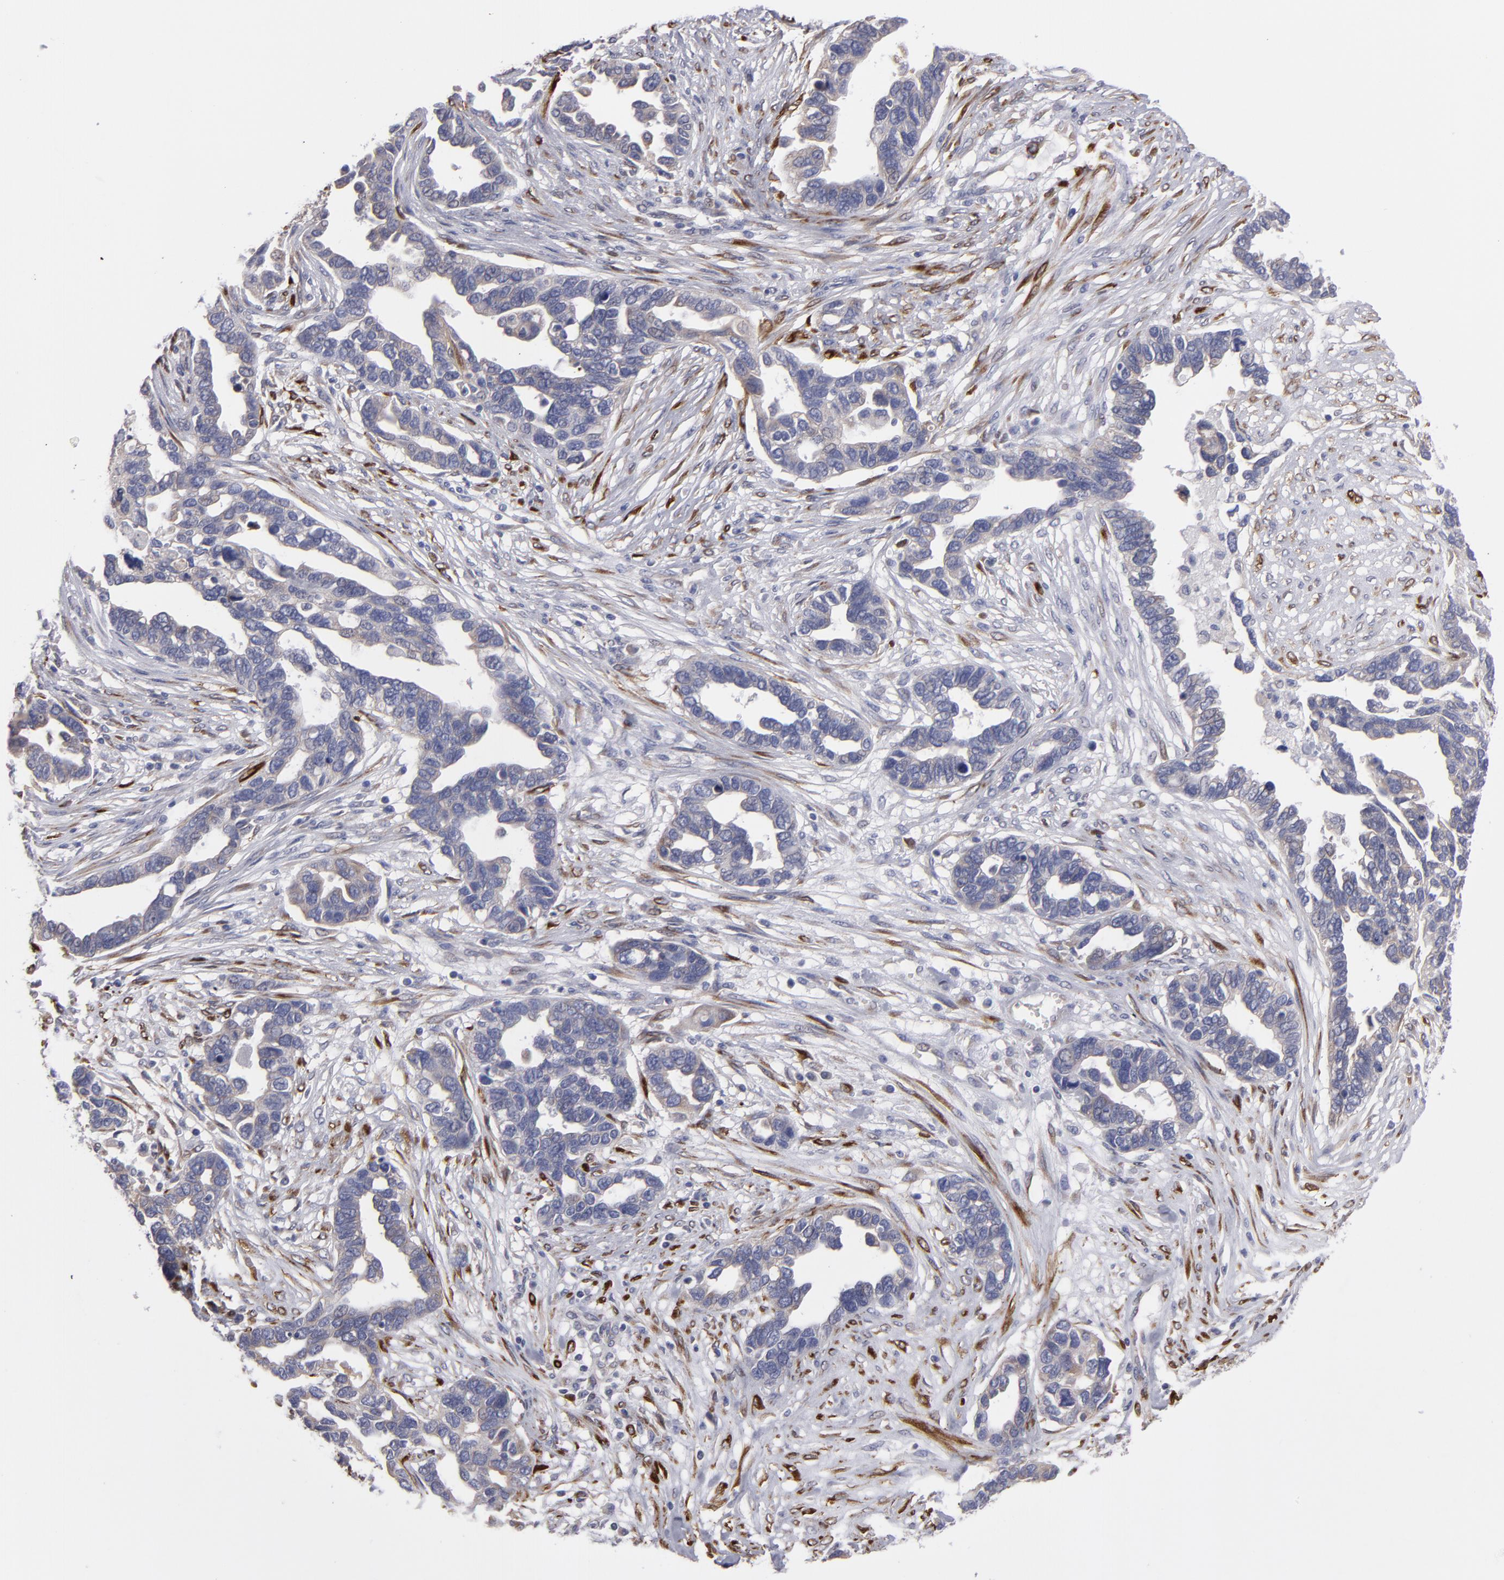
{"staining": {"intensity": "weak", "quantity": "25%-75%", "location": "cytoplasmic/membranous"}, "tissue": "ovarian cancer", "cell_type": "Tumor cells", "image_type": "cancer", "snomed": [{"axis": "morphology", "description": "Cystadenocarcinoma, serous, NOS"}, {"axis": "topography", "description": "Ovary"}], "caption": "IHC (DAB) staining of ovarian cancer (serous cystadenocarcinoma) exhibits weak cytoplasmic/membranous protein staining in about 25%-75% of tumor cells.", "gene": "SLMAP", "patient": {"sex": "female", "age": 54}}